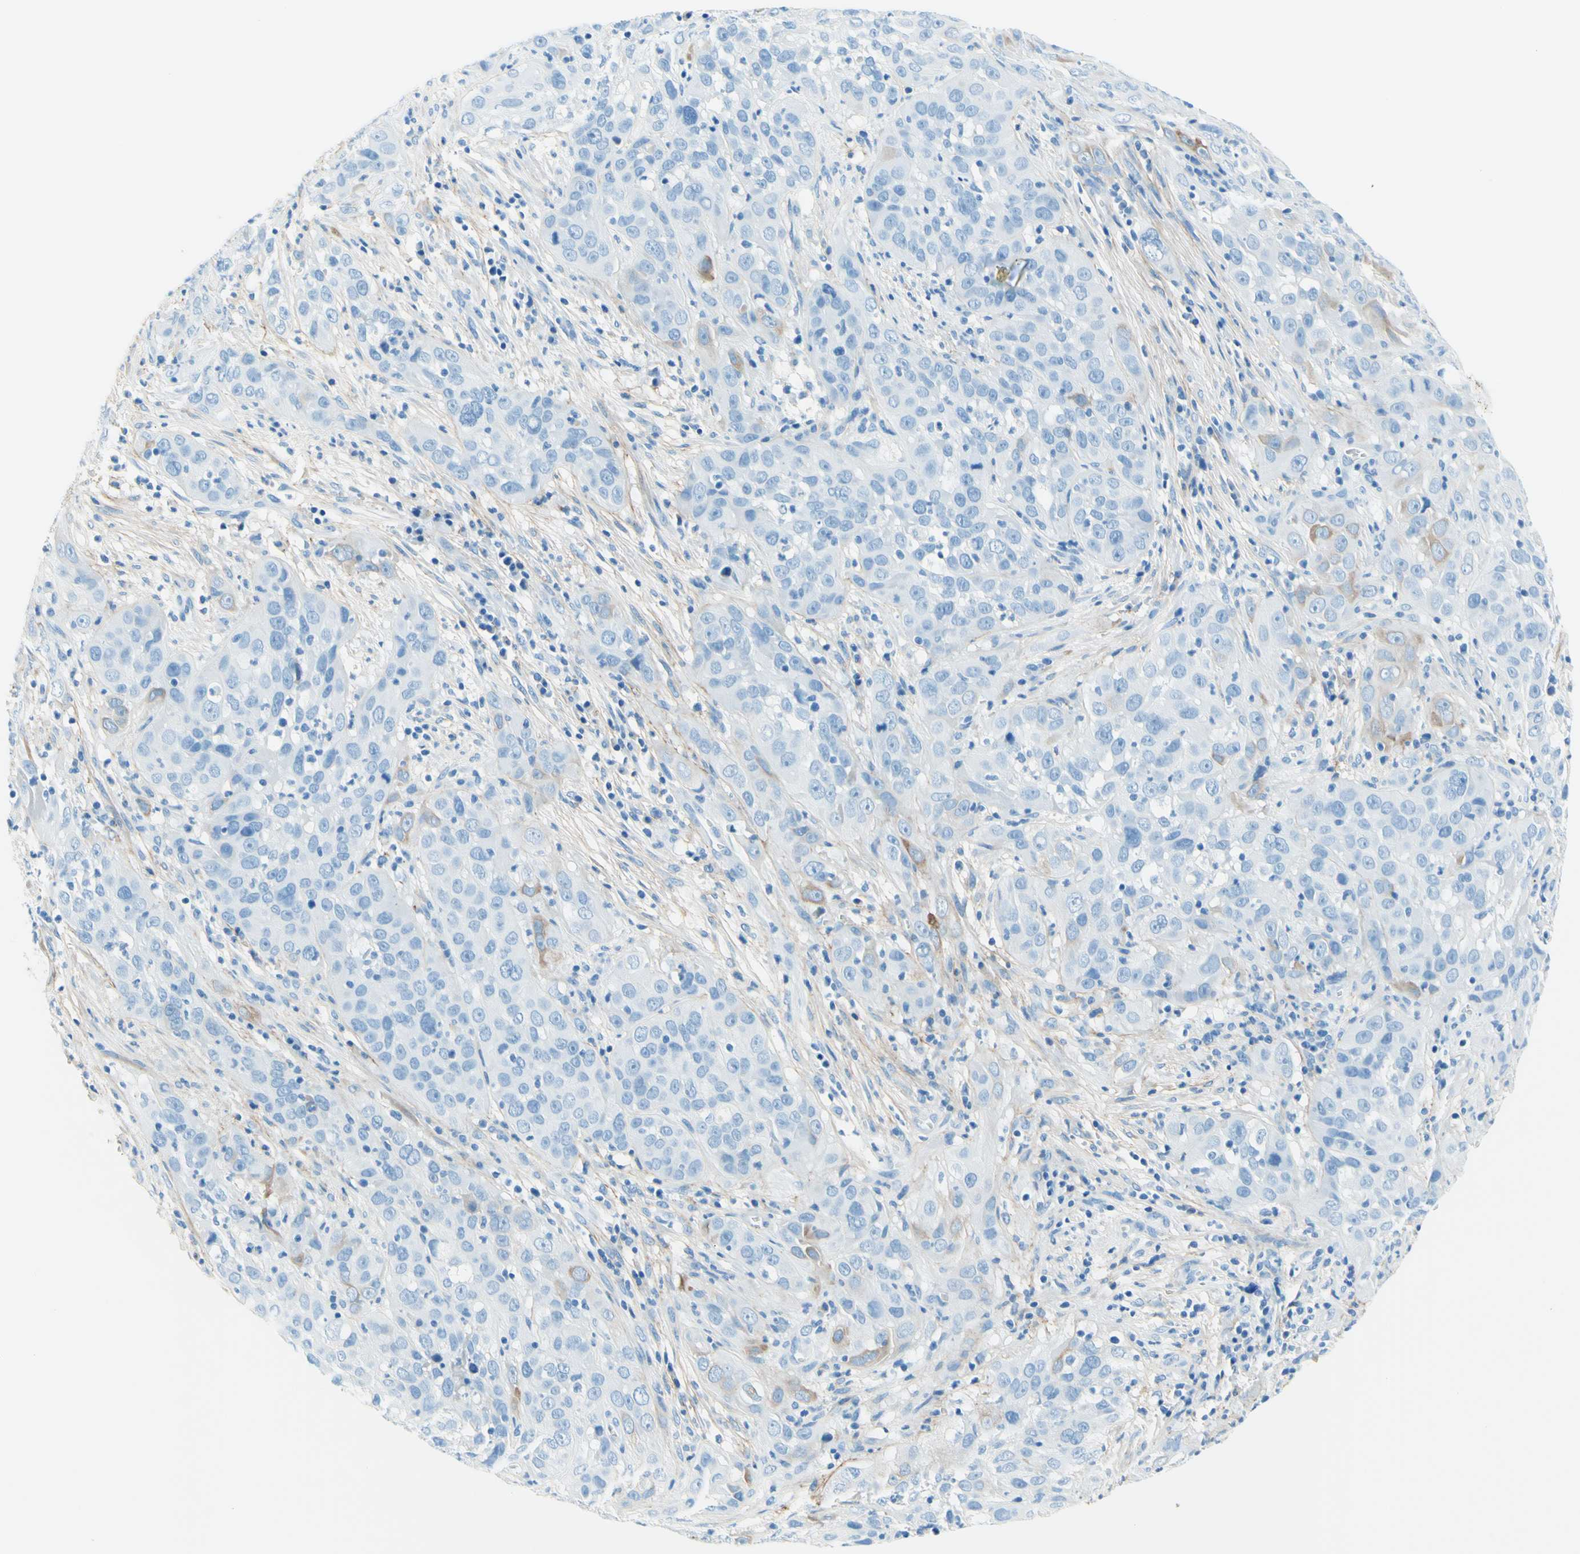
{"staining": {"intensity": "negative", "quantity": "none", "location": "none"}, "tissue": "cervical cancer", "cell_type": "Tumor cells", "image_type": "cancer", "snomed": [{"axis": "morphology", "description": "Squamous cell carcinoma, NOS"}, {"axis": "topography", "description": "Cervix"}], "caption": "Immunohistochemical staining of cervical squamous cell carcinoma demonstrates no significant positivity in tumor cells.", "gene": "MFAP5", "patient": {"sex": "female", "age": 32}}